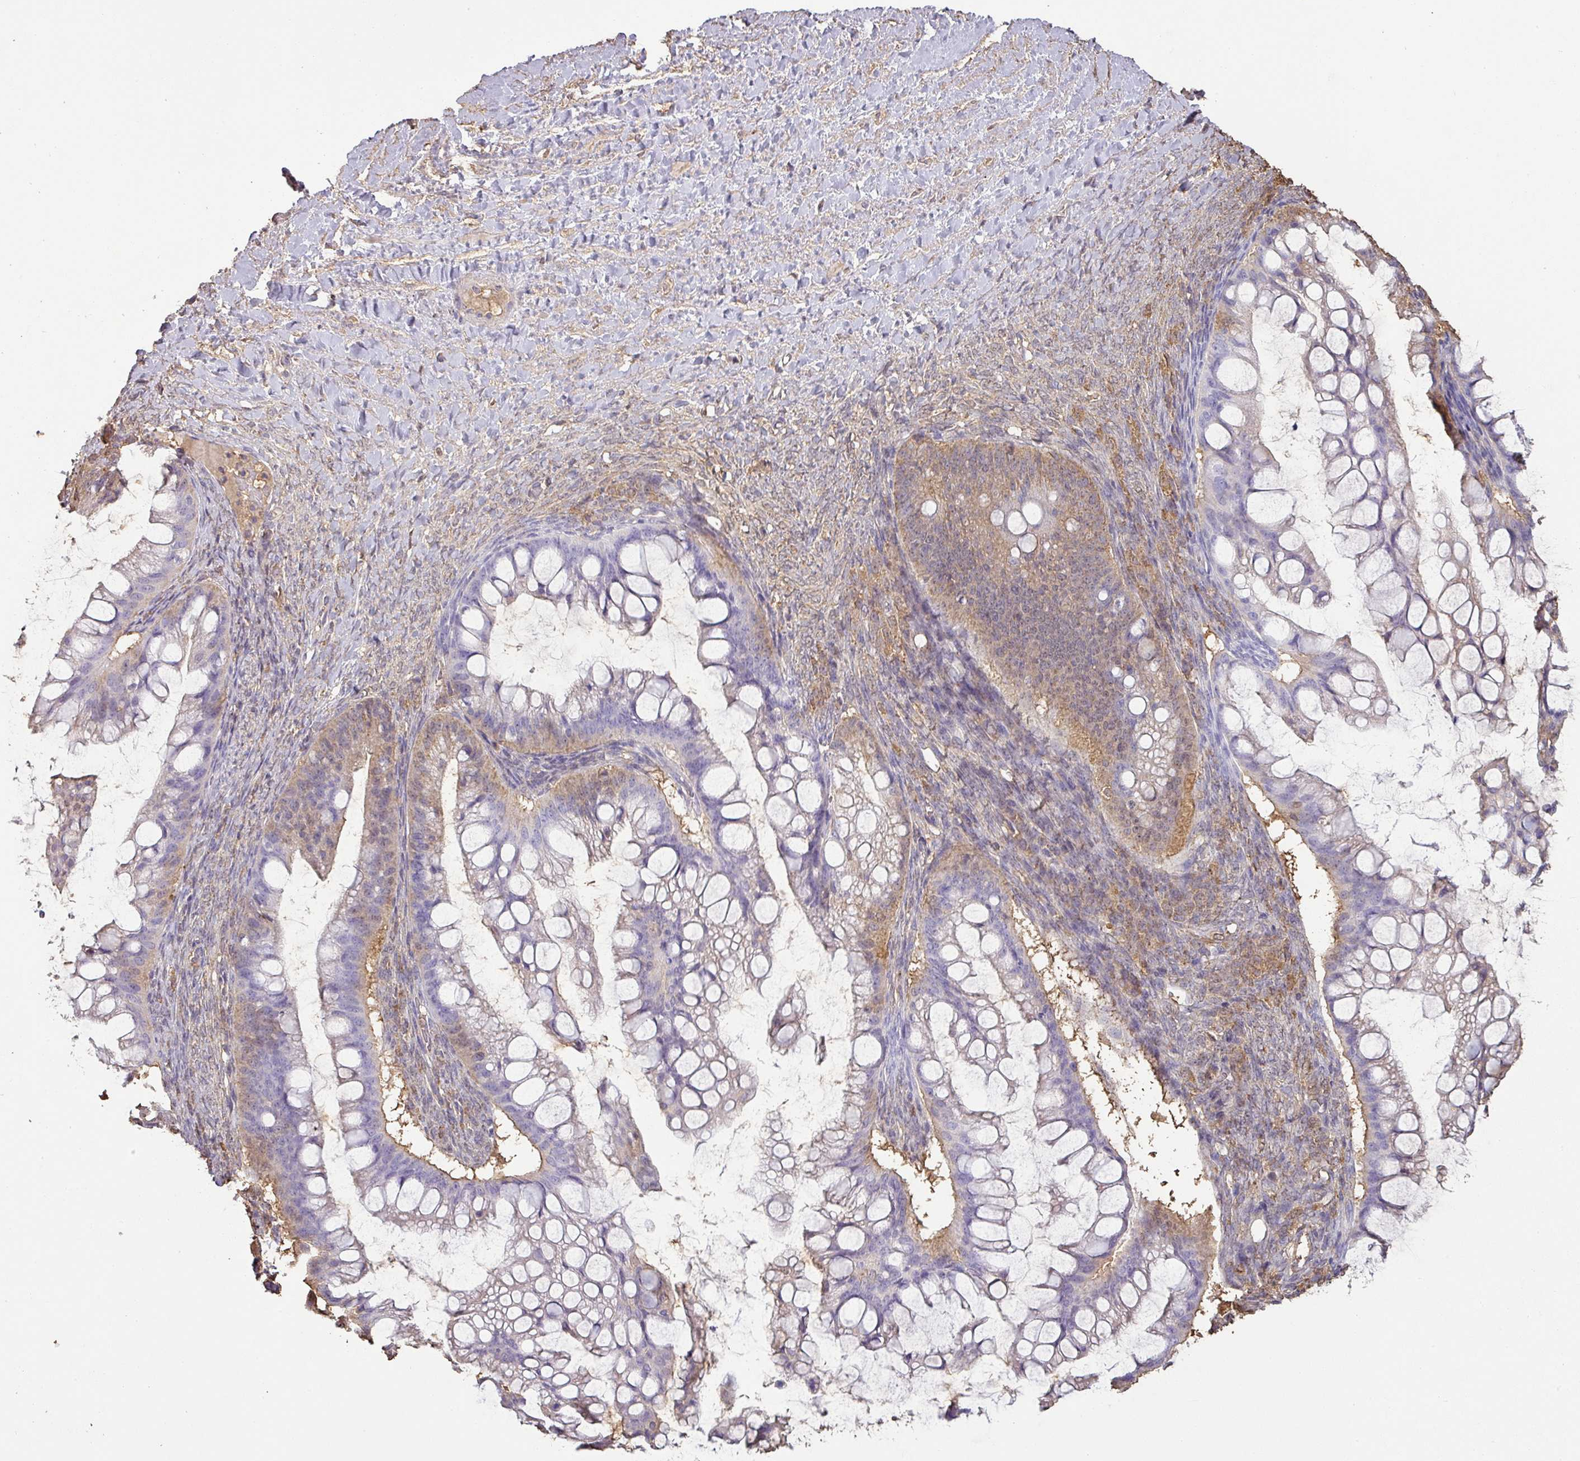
{"staining": {"intensity": "moderate", "quantity": "25%-75%", "location": "cytoplasmic/membranous"}, "tissue": "ovarian cancer", "cell_type": "Tumor cells", "image_type": "cancer", "snomed": [{"axis": "morphology", "description": "Cystadenocarcinoma, mucinous, NOS"}, {"axis": "topography", "description": "Ovary"}], "caption": "Mucinous cystadenocarcinoma (ovarian) stained with a protein marker demonstrates moderate staining in tumor cells.", "gene": "ATAT1", "patient": {"sex": "female", "age": 73}}